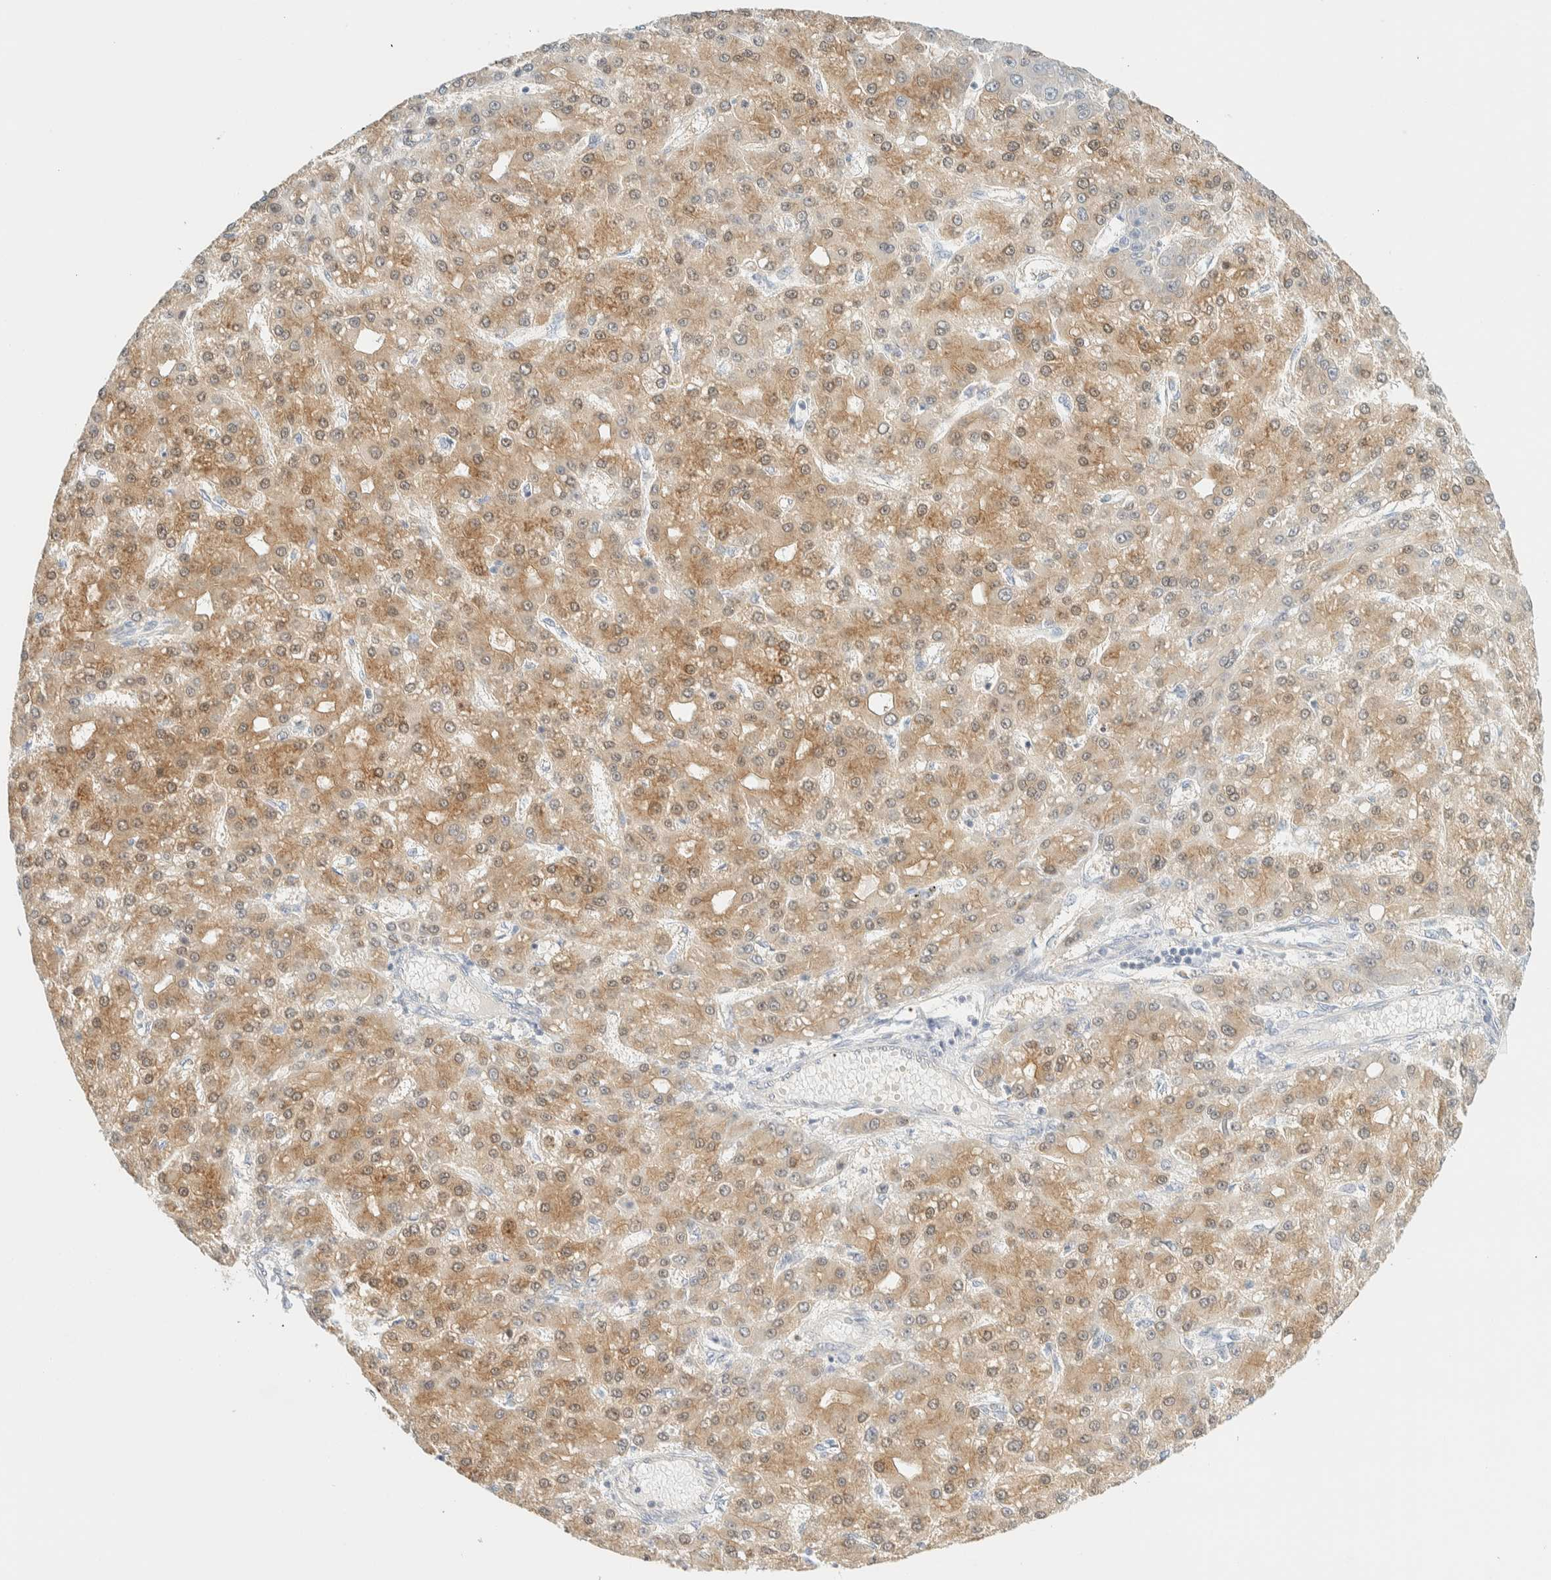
{"staining": {"intensity": "moderate", "quantity": ">75%", "location": "cytoplasmic/membranous"}, "tissue": "liver cancer", "cell_type": "Tumor cells", "image_type": "cancer", "snomed": [{"axis": "morphology", "description": "Carcinoma, Hepatocellular, NOS"}, {"axis": "topography", "description": "Liver"}], "caption": "A high-resolution micrograph shows IHC staining of liver hepatocellular carcinoma, which shows moderate cytoplasmic/membranous staining in approximately >75% of tumor cells. The protein of interest is stained brown, and the nuclei are stained in blue (DAB IHC with brightfield microscopy, high magnification).", "gene": "PCYT2", "patient": {"sex": "male", "age": 67}}